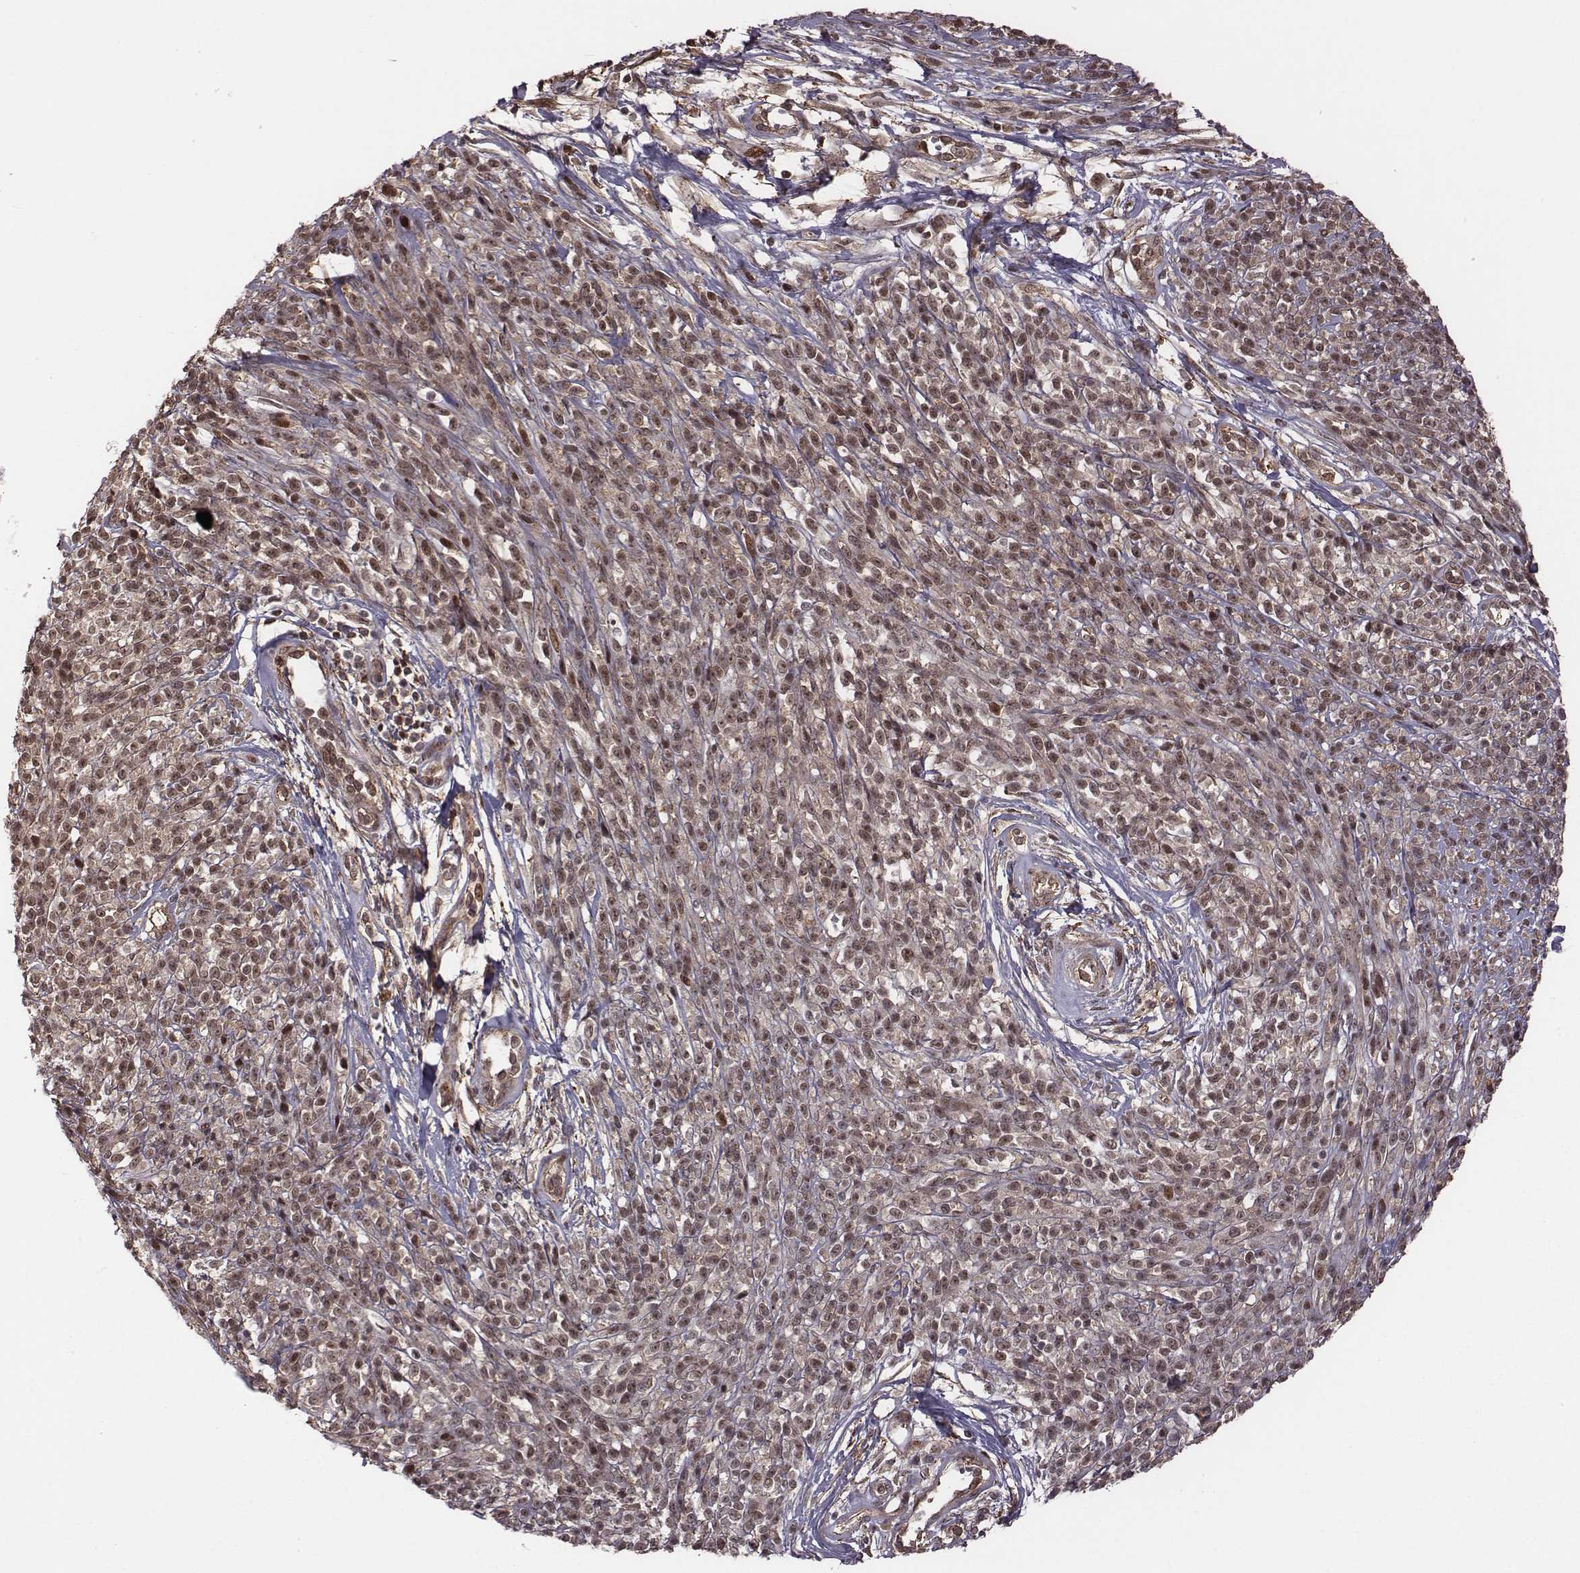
{"staining": {"intensity": "weak", "quantity": "25%-75%", "location": "cytoplasmic/membranous,nuclear"}, "tissue": "melanoma", "cell_type": "Tumor cells", "image_type": "cancer", "snomed": [{"axis": "morphology", "description": "Malignant melanoma, NOS"}, {"axis": "topography", "description": "Skin"}, {"axis": "topography", "description": "Skin of trunk"}], "caption": "Immunohistochemistry (DAB) staining of melanoma demonstrates weak cytoplasmic/membranous and nuclear protein positivity in approximately 25%-75% of tumor cells.", "gene": "RPL3", "patient": {"sex": "male", "age": 74}}